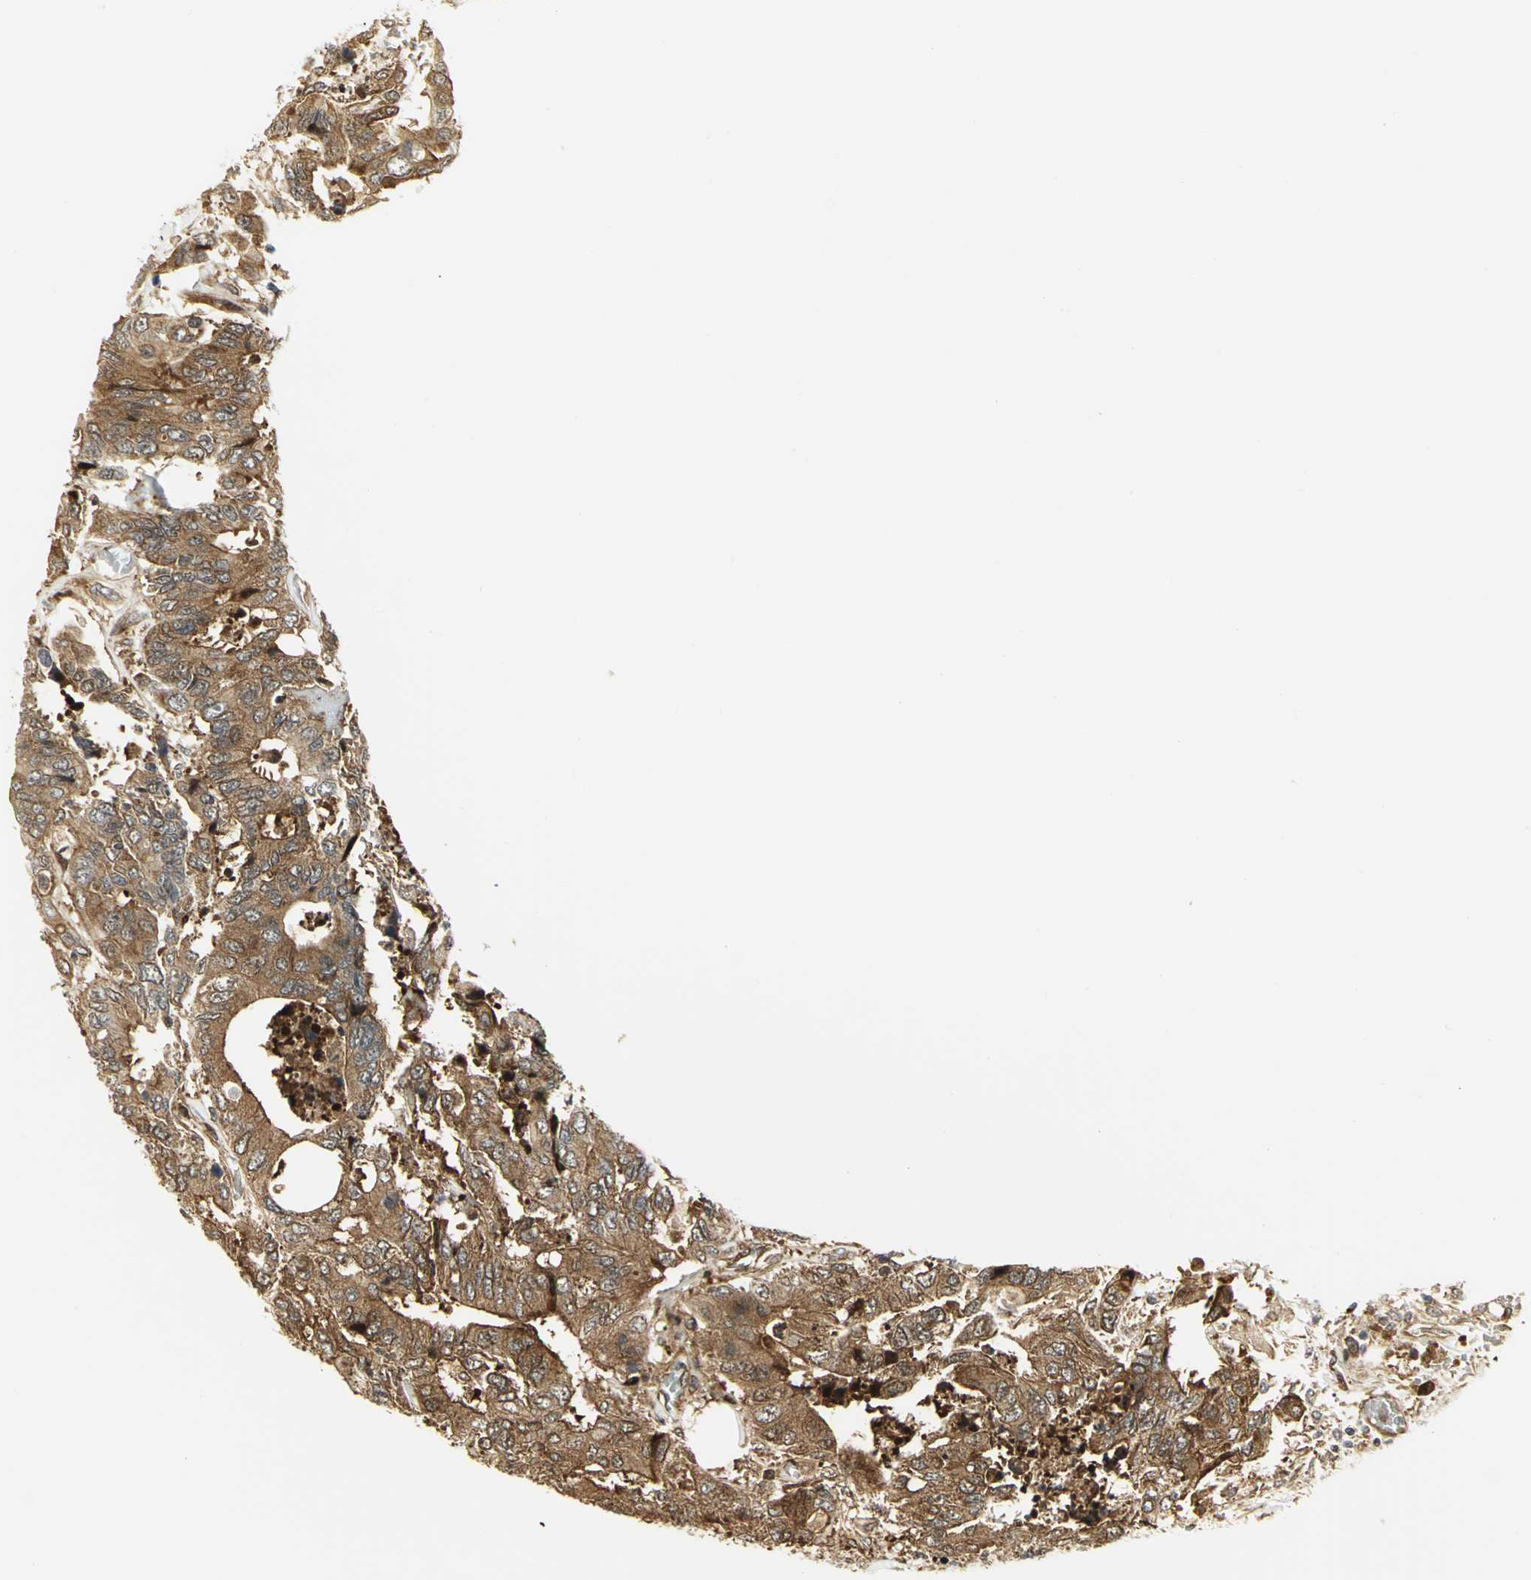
{"staining": {"intensity": "strong", "quantity": ">75%", "location": "cytoplasmic/membranous"}, "tissue": "colorectal cancer", "cell_type": "Tumor cells", "image_type": "cancer", "snomed": [{"axis": "morphology", "description": "Adenocarcinoma, NOS"}, {"axis": "topography", "description": "Rectum"}], "caption": "Immunohistochemistry histopathology image of human adenocarcinoma (colorectal) stained for a protein (brown), which exhibits high levels of strong cytoplasmic/membranous expression in about >75% of tumor cells.", "gene": "EEA1", "patient": {"sex": "male", "age": 55}}